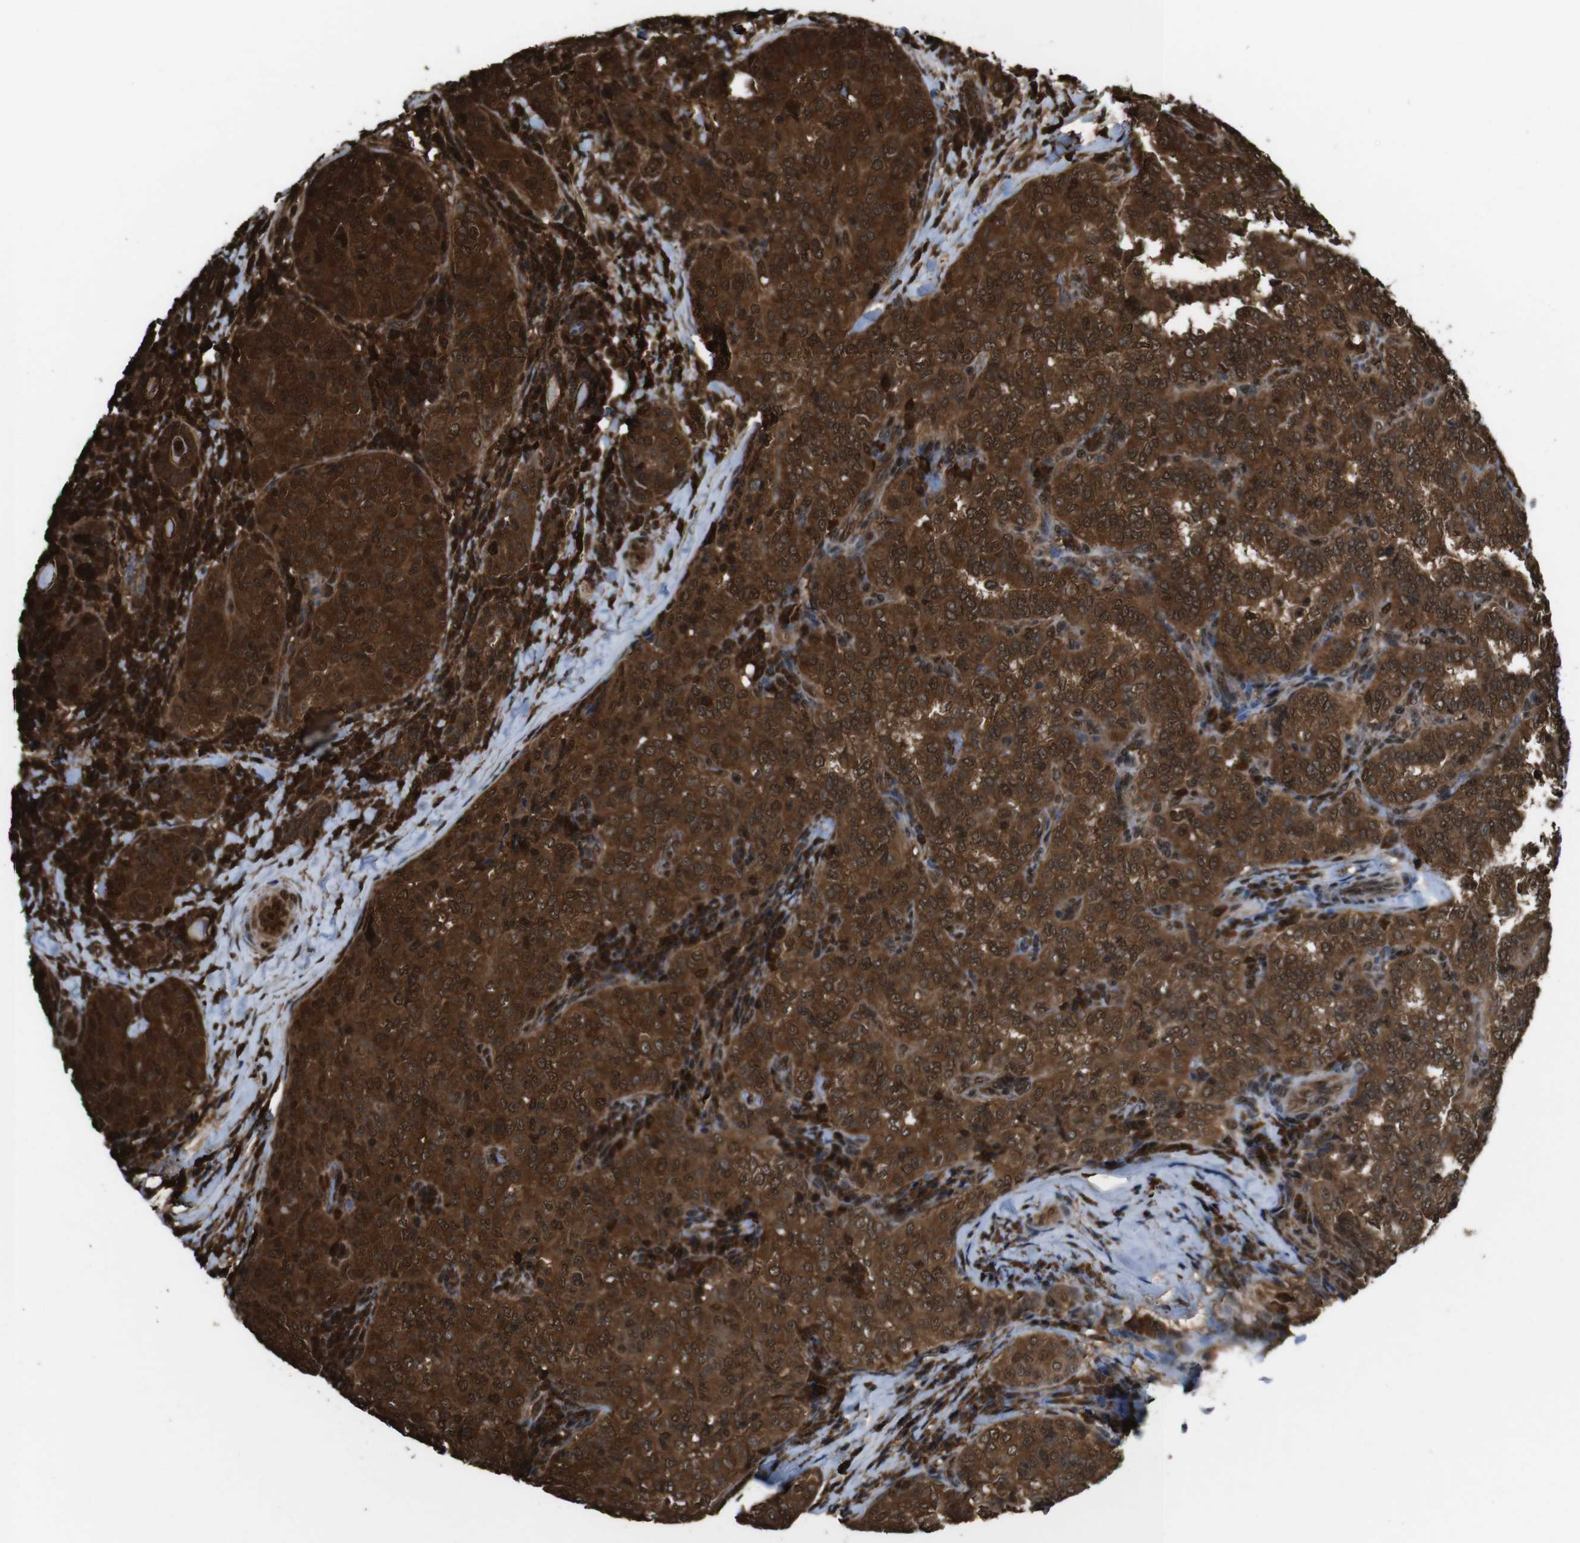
{"staining": {"intensity": "strong", "quantity": ">75%", "location": "cytoplasmic/membranous,nuclear"}, "tissue": "thyroid cancer", "cell_type": "Tumor cells", "image_type": "cancer", "snomed": [{"axis": "morphology", "description": "Papillary adenocarcinoma, NOS"}, {"axis": "topography", "description": "Thyroid gland"}], "caption": "Immunohistochemical staining of papillary adenocarcinoma (thyroid) demonstrates high levels of strong cytoplasmic/membranous and nuclear protein staining in approximately >75% of tumor cells. The staining is performed using DAB brown chromogen to label protein expression. The nuclei are counter-stained blue using hematoxylin.", "gene": "VCP", "patient": {"sex": "female", "age": 30}}